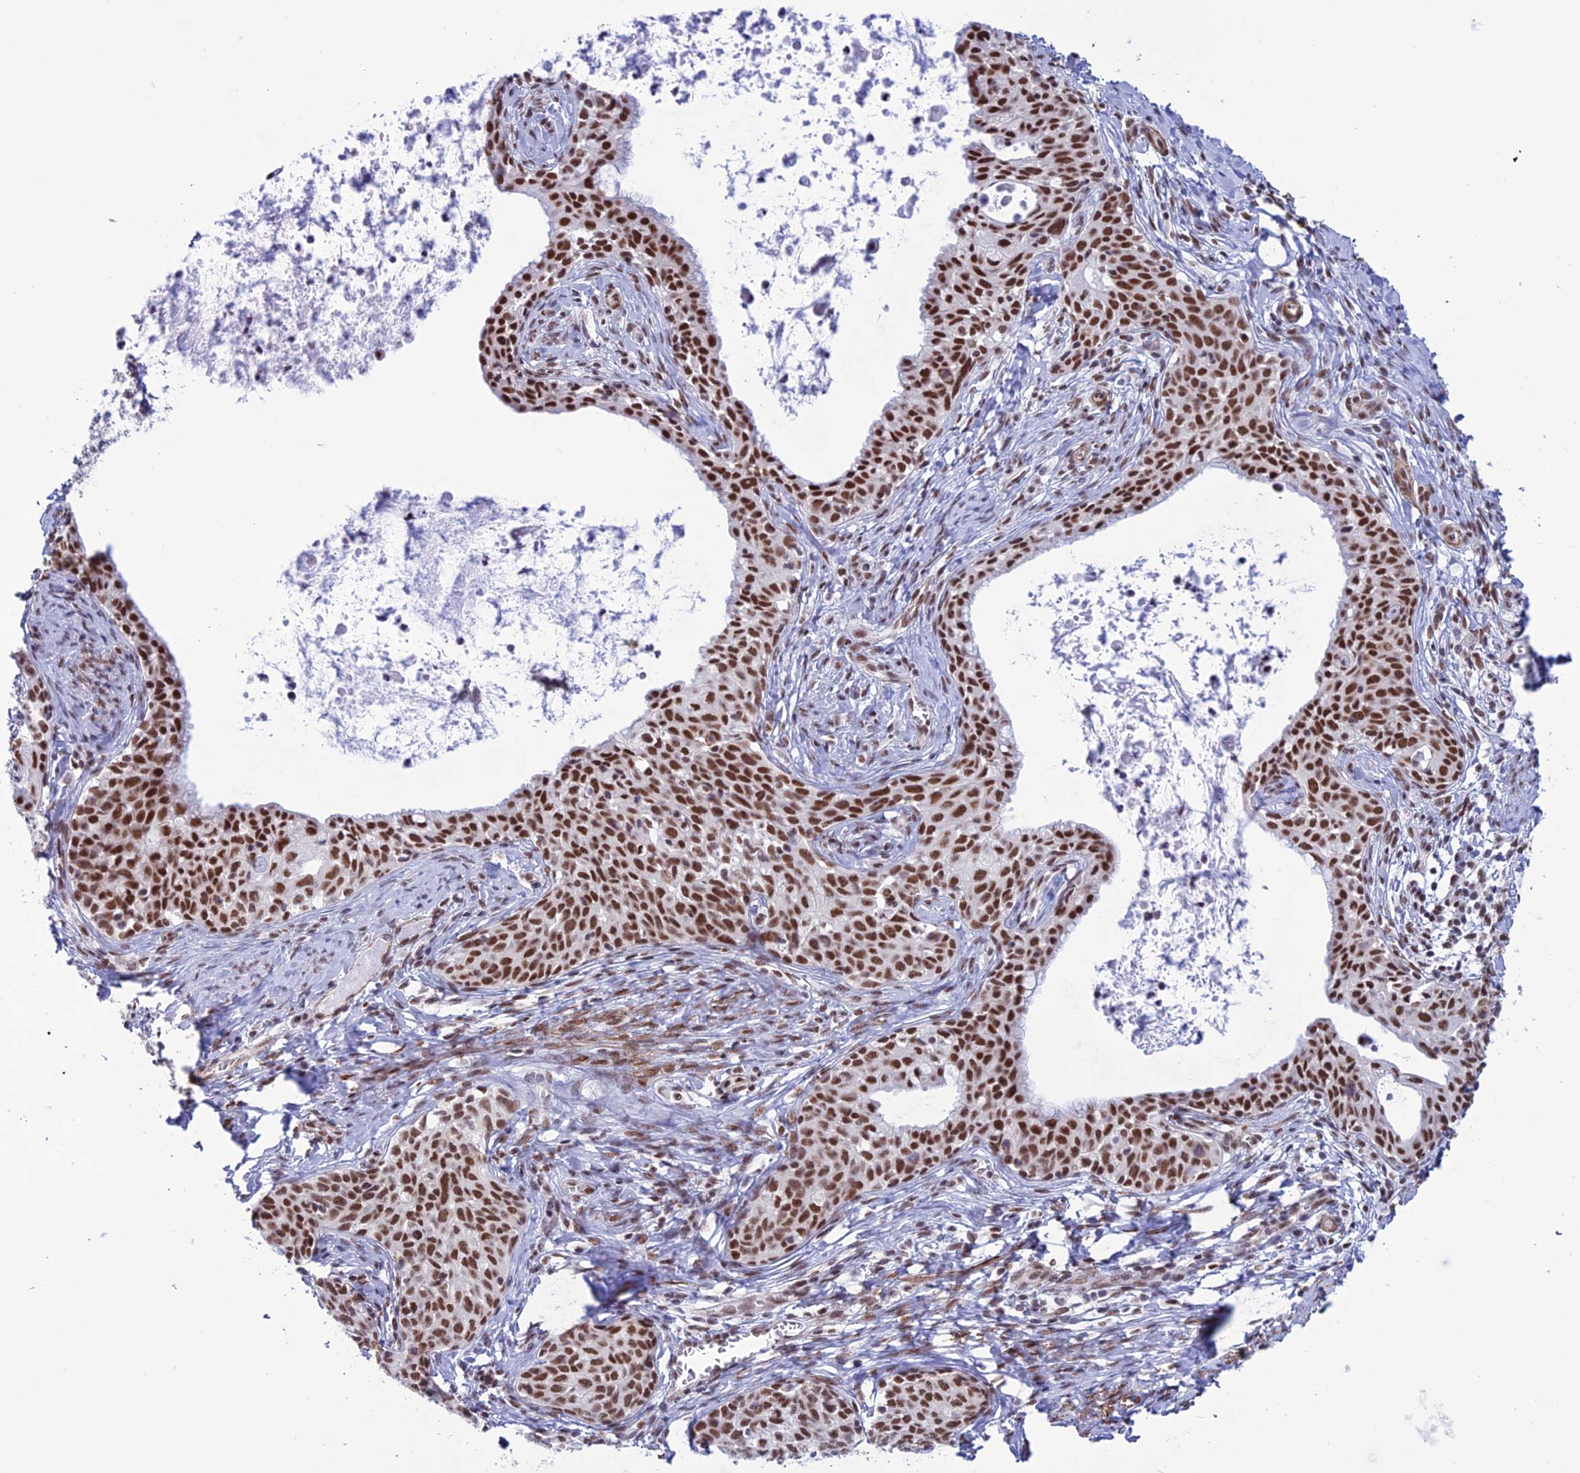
{"staining": {"intensity": "moderate", "quantity": ">75%", "location": "nuclear"}, "tissue": "cervical cancer", "cell_type": "Tumor cells", "image_type": "cancer", "snomed": [{"axis": "morphology", "description": "Squamous cell carcinoma, NOS"}, {"axis": "topography", "description": "Cervix"}], "caption": "Immunohistochemistry (IHC) histopathology image of neoplastic tissue: human cervical squamous cell carcinoma stained using immunohistochemistry (IHC) displays medium levels of moderate protein expression localized specifically in the nuclear of tumor cells, appearing as a nuclear brown color.", "gene": "U2AF1", "patient": {"sex": "female", "age": 52}}